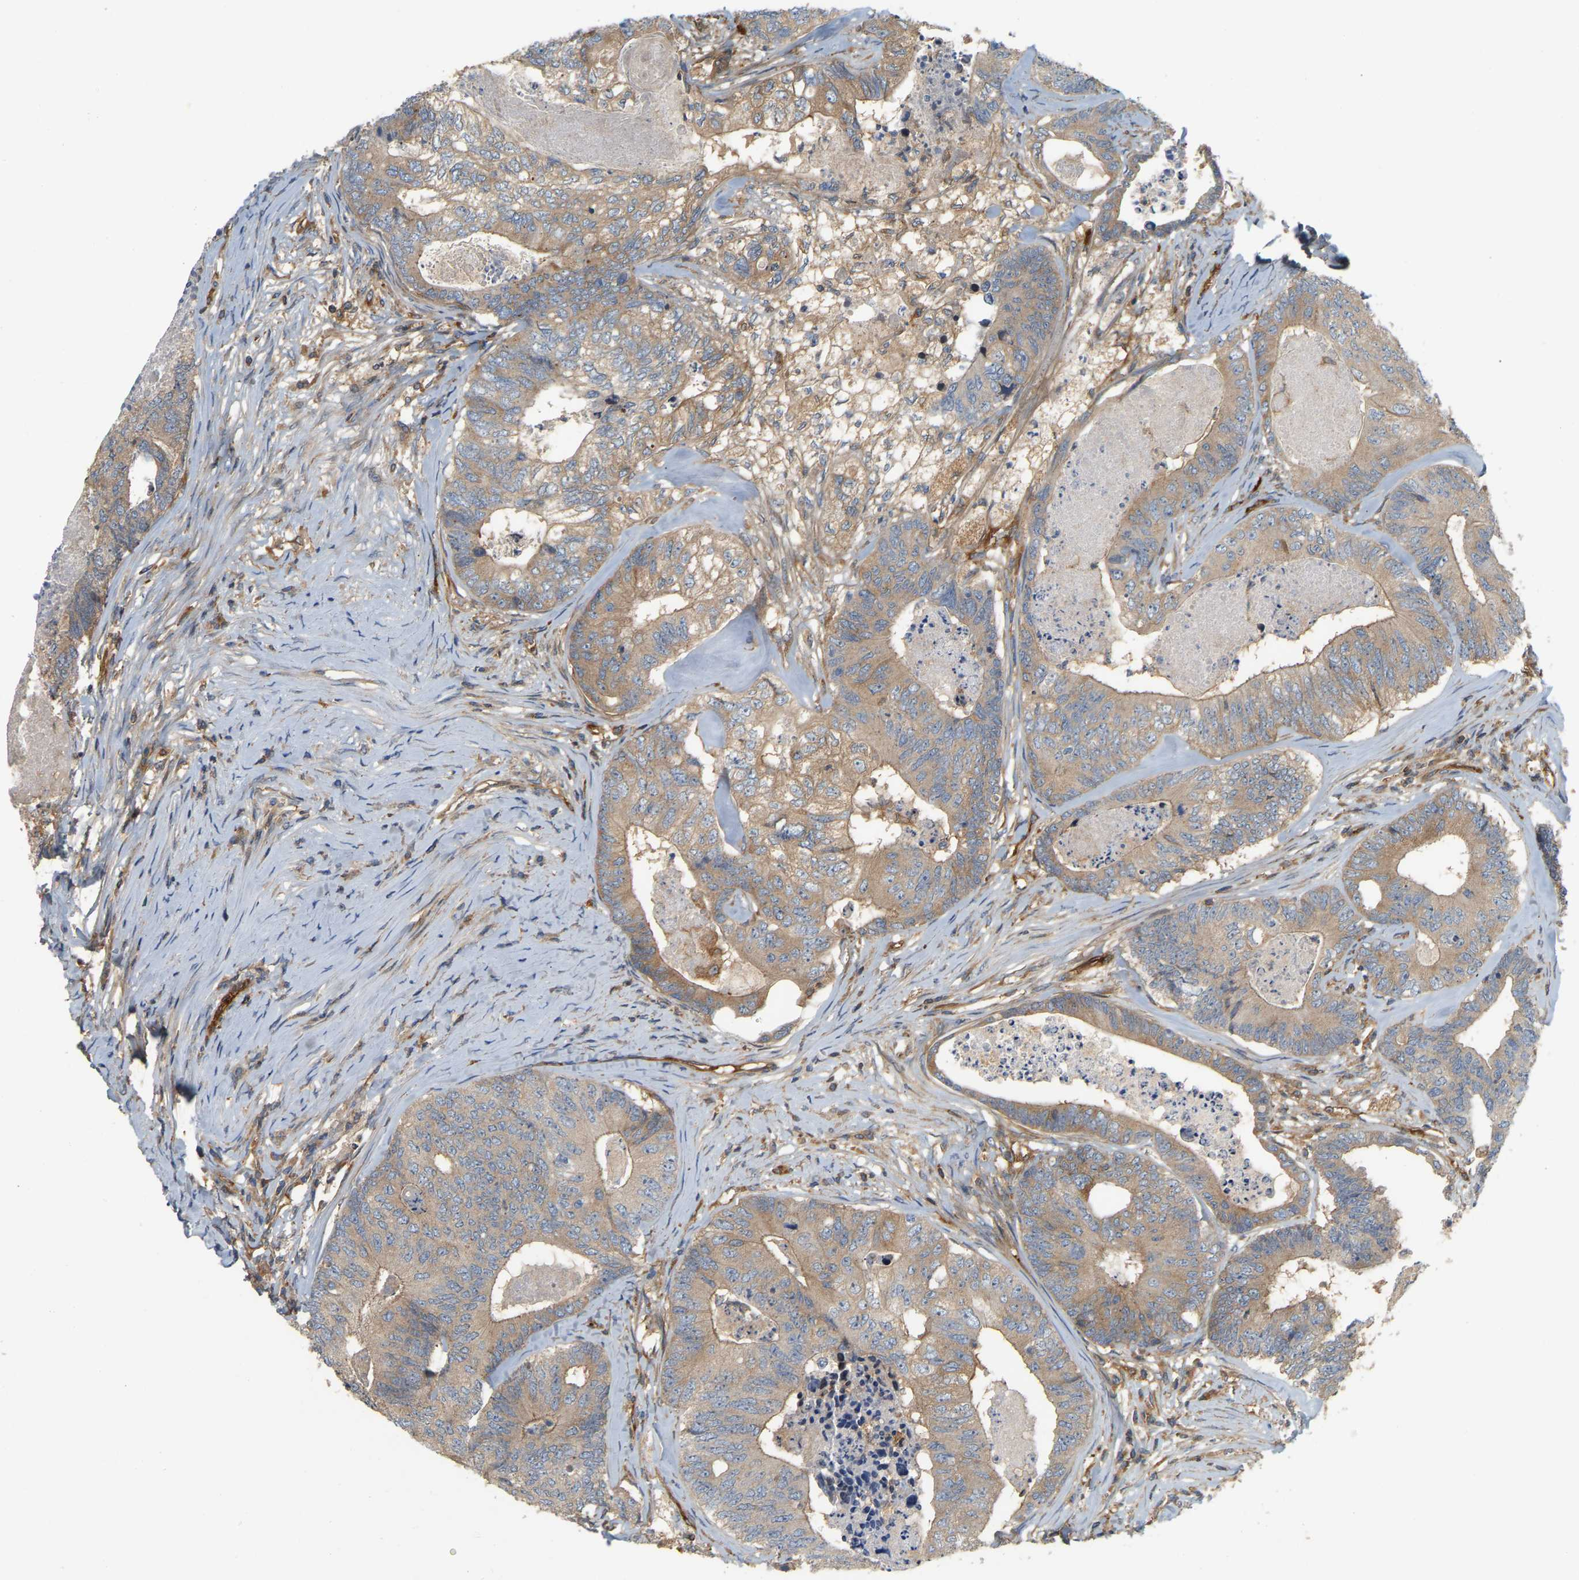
{"staining": {"intensity": "weak", "quantity": ">75%", "location": "cytoplasmic/membranous"}, "tissue": "colorectal cancer", "cell_type": "Tumor cells", "image_type": "cancer", "snomed": [{"axis": "morphology", "description": "Adenocarcinoma, NOS"}, {"axis": "topography", "description": "Colon"}], "caption": "The image demonstrates immunohistochemical staining of colorectal cancer. There is weak cytoplasmic/membranous expression is present in approximately >75% of tumor cells.", "gene": "AKAP13", "patient": {"sex": "female", "age": 67}}